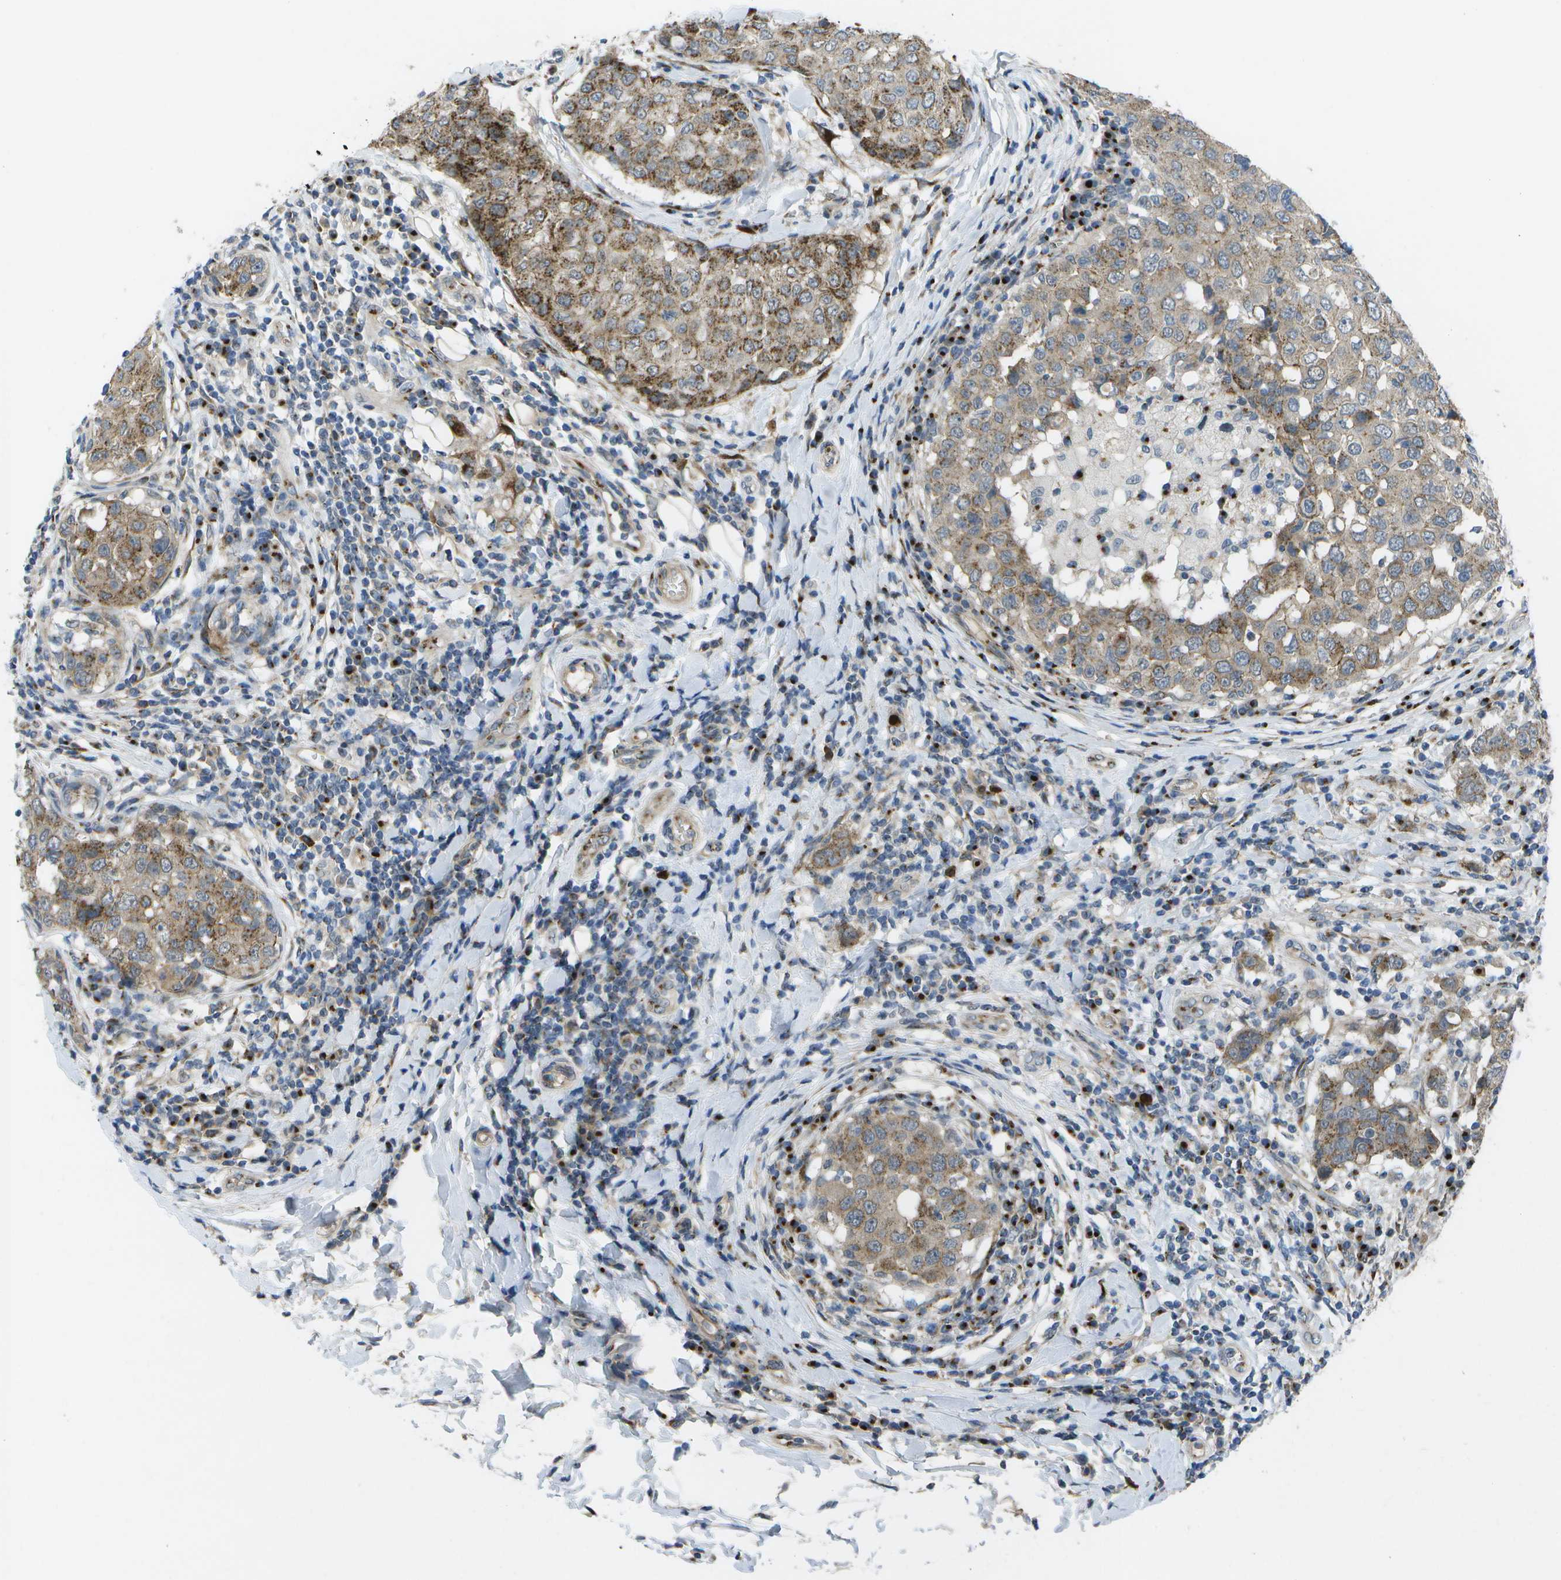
{"staining": {"intensity": "moderate", "quantity": ">75%", "location": "cytoplasmic/membranous"}, "tissue": "breast cancer", "cell_type": "Tumor cells", "image_type": "cancer", "snomed": [{"axis": "morphology", "description": "Duct carcinoma"}, {"axis": "topography", "description": "Breast"}], "caption": "Breast infiltrating ductal carcinoma stained for a protein shows moderate cytoplasmic/membranous positivity in tumor cells.", "gene": "QSOX2", "patient": {"sex": "female", "age": 27}}